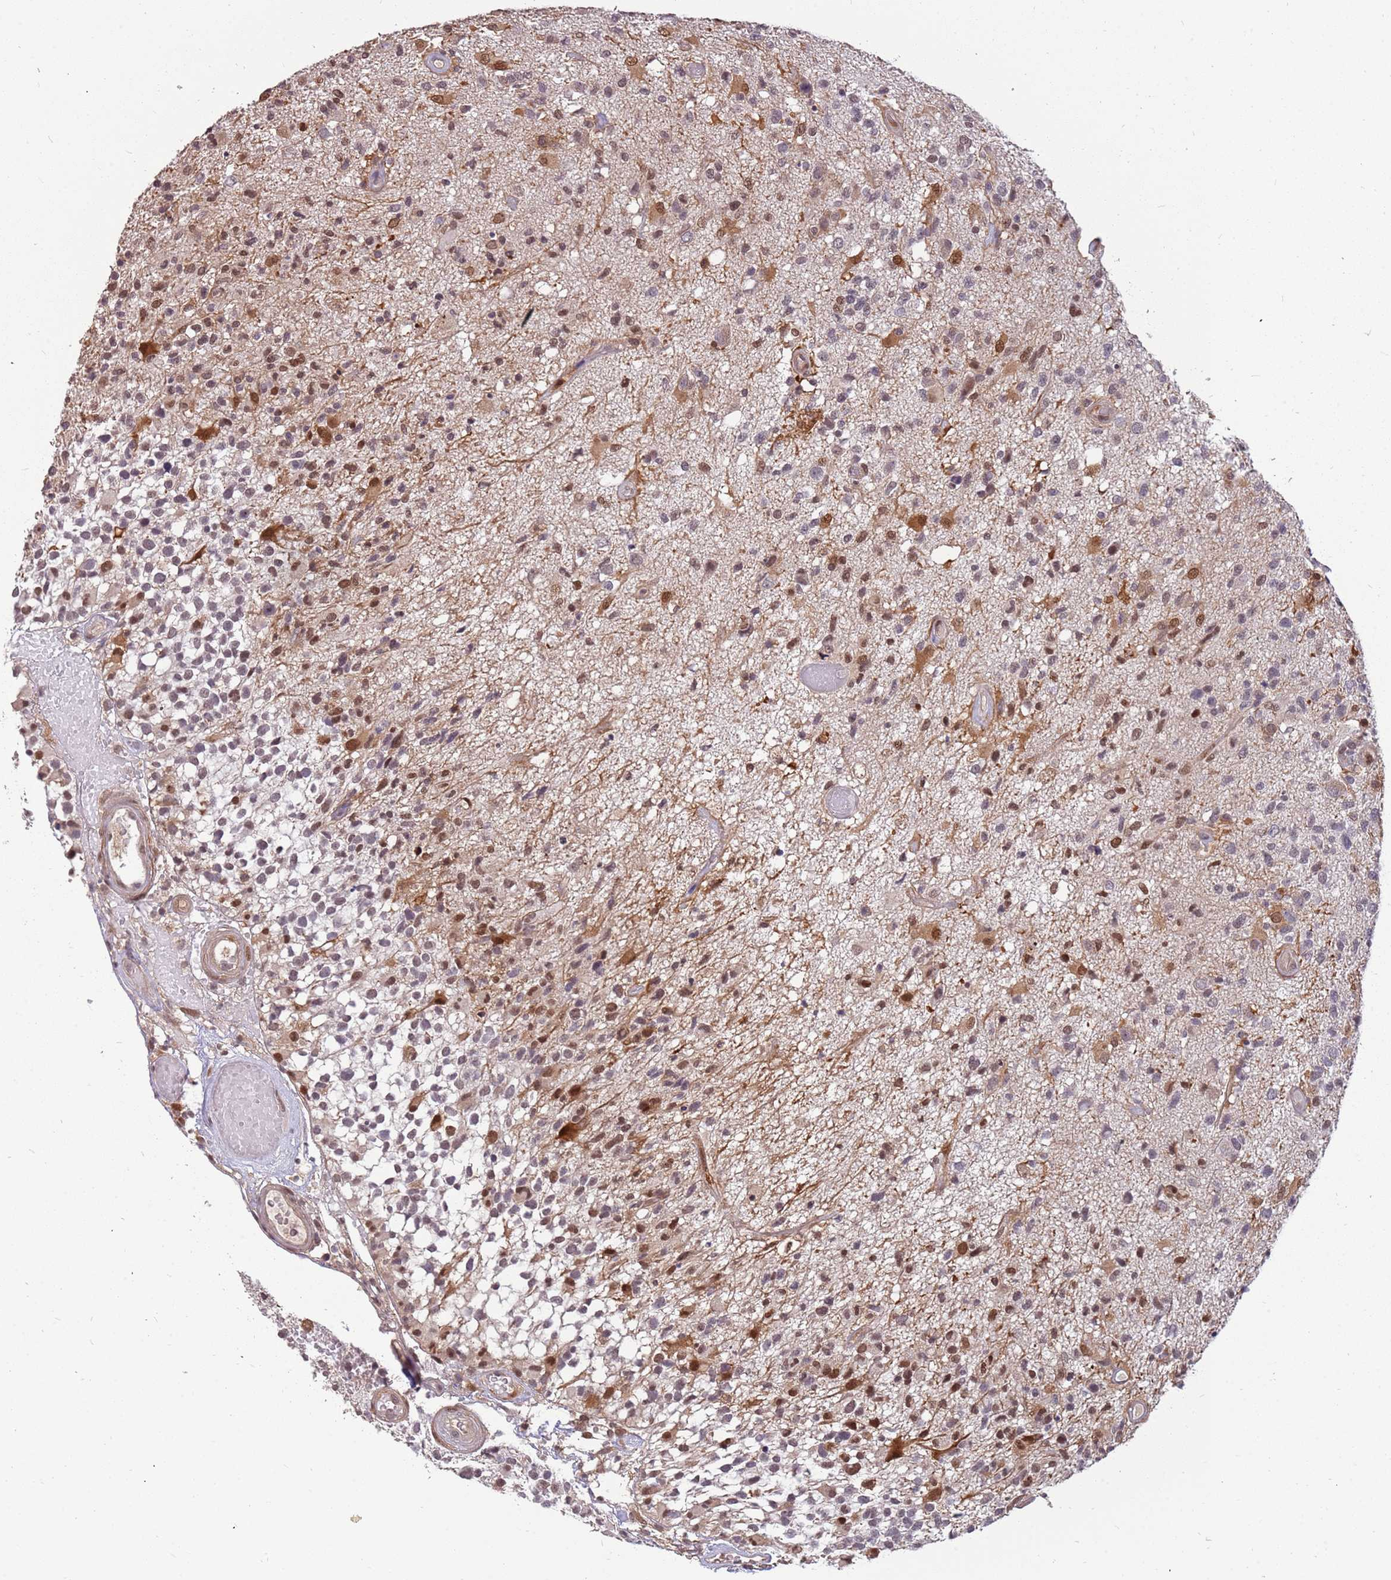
{"staining": {"intensity": "moderate", "quantity": "25%-75%", "location": "nuclear"}, "tissue": "glioma", "cell_type": "Tumor cells", "image_type": "cancer", "snomed": [{"axis": "morphology", "description": "Glioma, malignant, High grade"}, {"axis": "morphology", "description": "Glioblastoma, NOS"}, {"axis": "topography", "description": "Brain"}], "caption": "Immunohistochemistry (IHC) (DAB (3,3'-diaminobenzidine)) staining of glioblastoma exhibits moderate nuclear protein positivity in approximately 25%-75% of tumor cells.", "gene": "GBP2", "patient": {"sex": "male", "age": 60}}